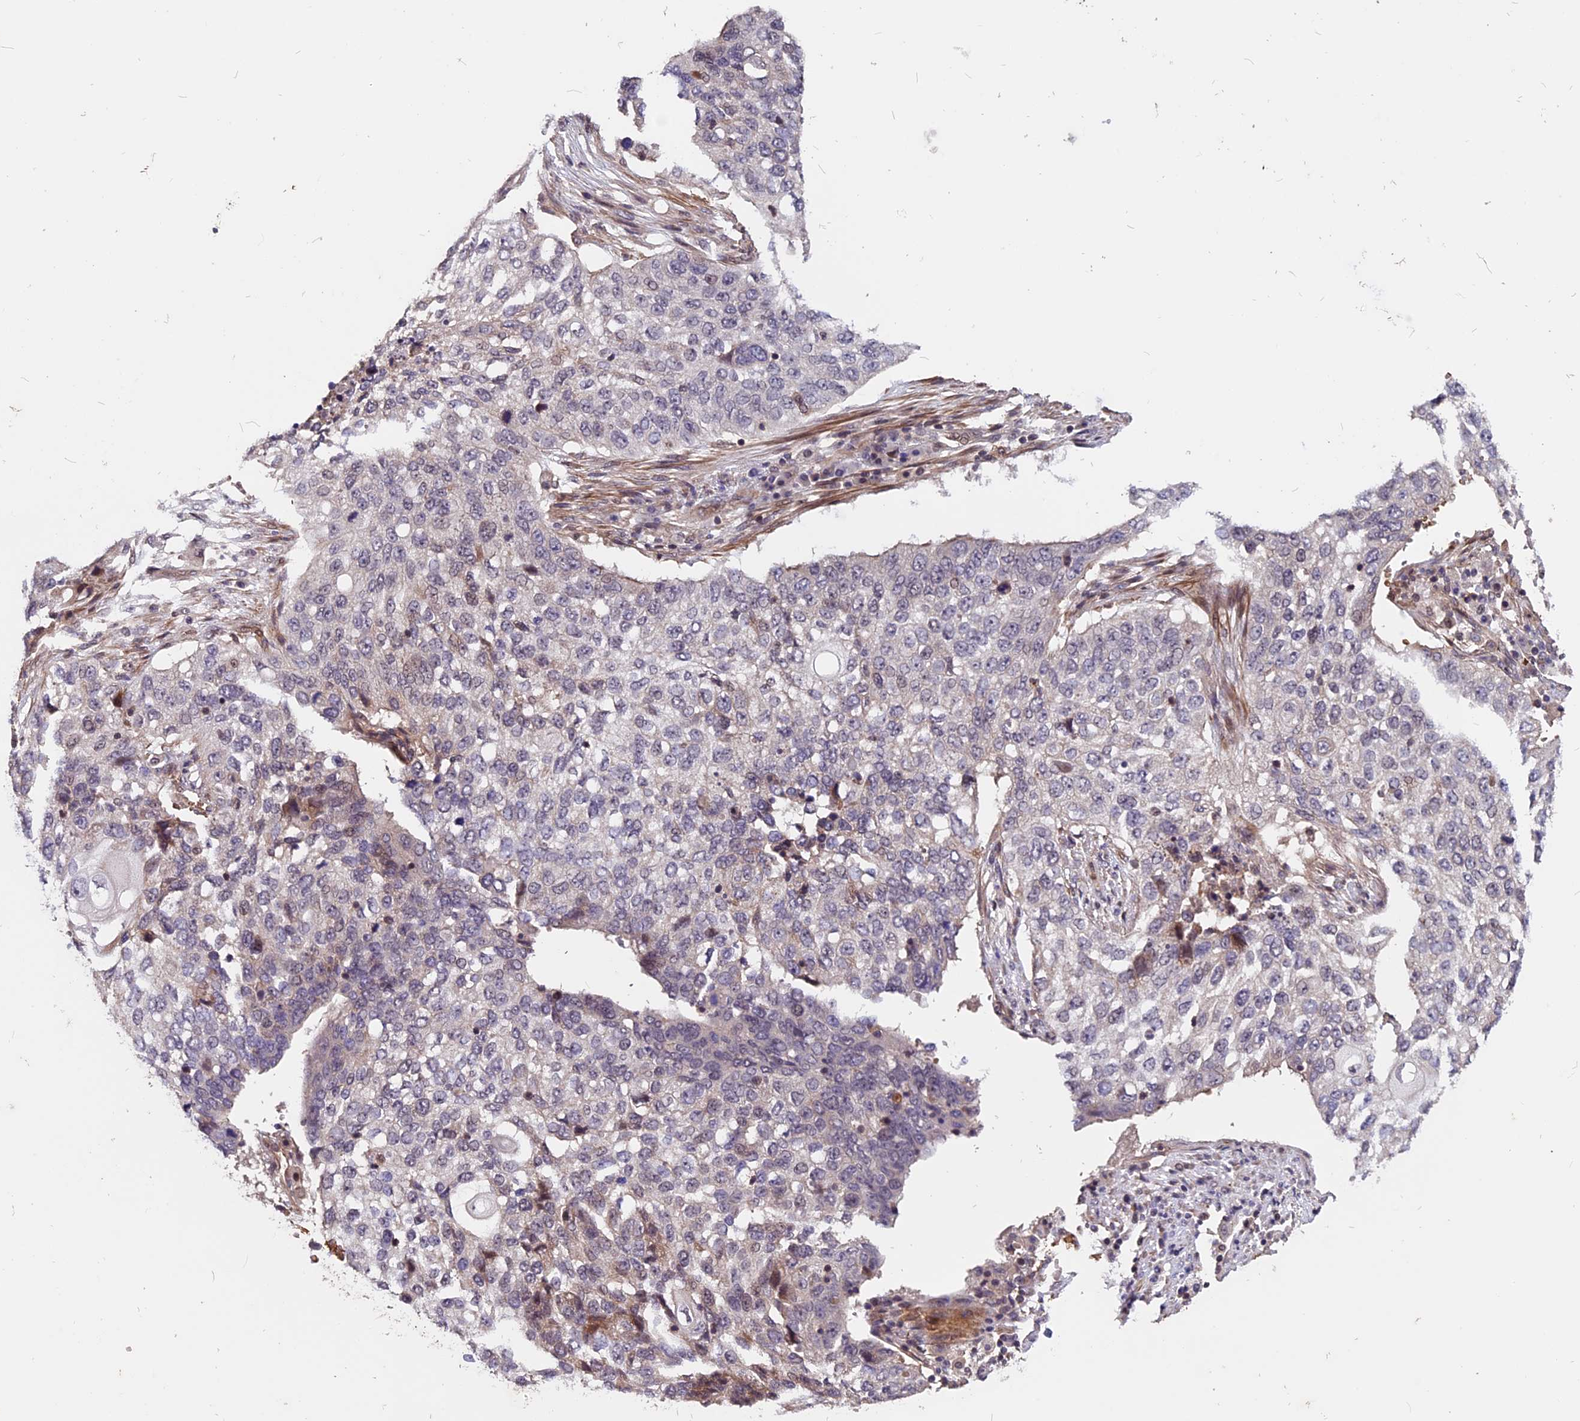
{"staining": {"intensity": "weak", "quantity": "<25%", "location": "cytoplasmic/membranous"}, "tissue": "lung cancer", "cell_type": "Tumor cells", "image_type": "cancer", "snomed": [{"axis": "morphology", "description": "Squamous cell carcinoma, NOS"}, {"axis": "topography", "description": "Lung"}], "caption": "Protein analysis of lung cancer (squamous cell carcinoma) shows no significant positivity in tumor cells.", "gene": "ZC3H10", "patient": {"sex": "female", "age": 63}}